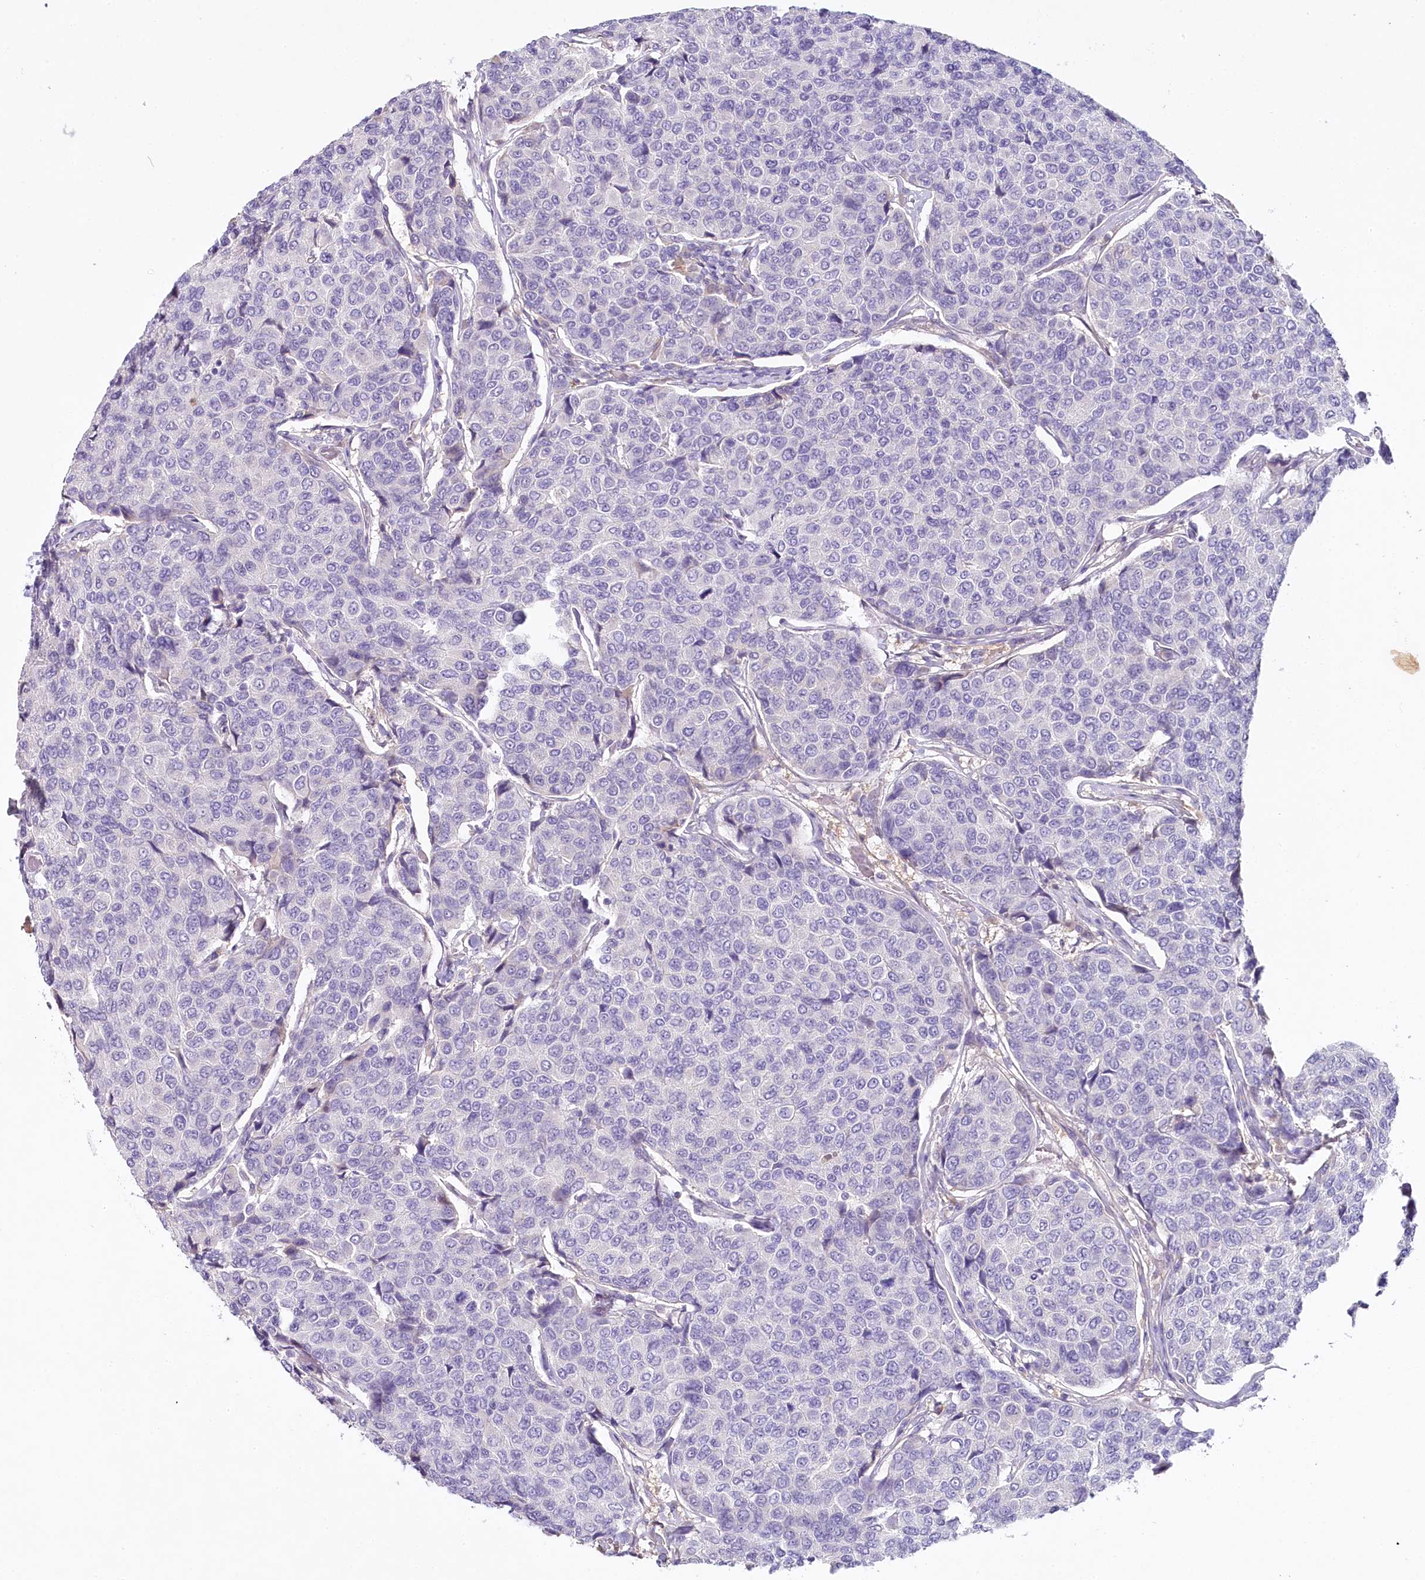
{"staining": {"intensity": "negative", "quantity": "none", "location": "none"}, "tissue": "breast cancer", "cell_type": "Tumor cells", "image_type": "cancer", "snomed": [{"axis": "morphology", "description": "Duct carcinoma"}, {"axis": "topography", "description": "Breast"}], "caption": "Invasive ductal carcinoma (breast) stained for a protein using IHC demonstrates no expression tumor cells.", "gene": "HPD", "patient": {"sex": "female", "age": 55}}